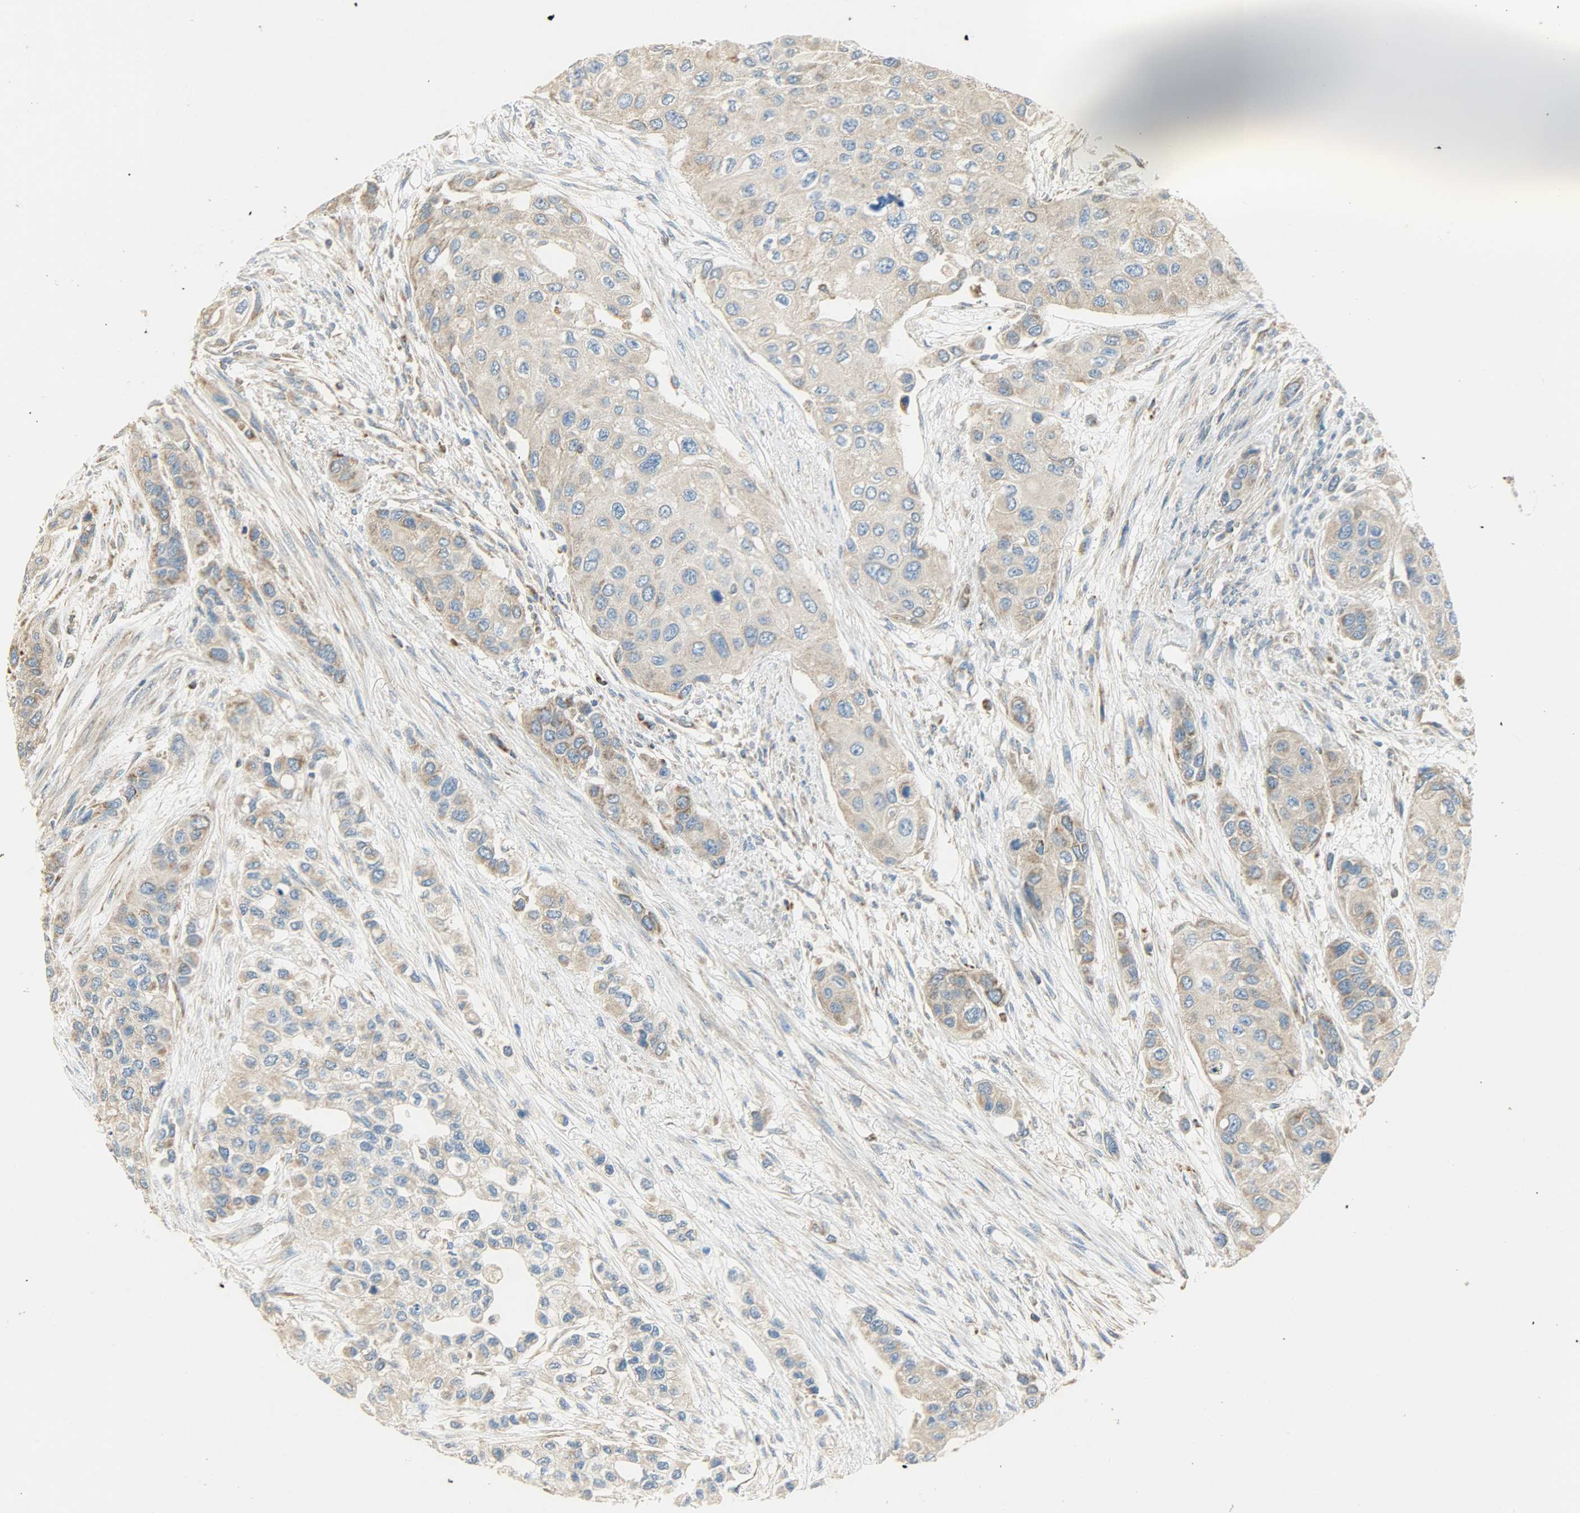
{"staining": {"intensity": "weak", "quantity": ">75%", "location": "cytoplasmic/membranous"}, "tissue": "urothelial cancer", "cell_type": "Tumor cells", "image_type": "cancer", "snomed": [{"axis": "morphology", "description": "Urothelial carcinoma, High grade"}, {"axis": "topography", "description": "Urinary bladder"}], "caption": "This micrograph demonstrates urothelial cancer stained with immunohistochemistry to label a protein in brown. The cytoplasmic/membranous of tumor cells show weak positivity for the protein. Nuclei are counter-stained blue.", "gene": "NNT", "patient": {"sex": "female", "age": 56}}